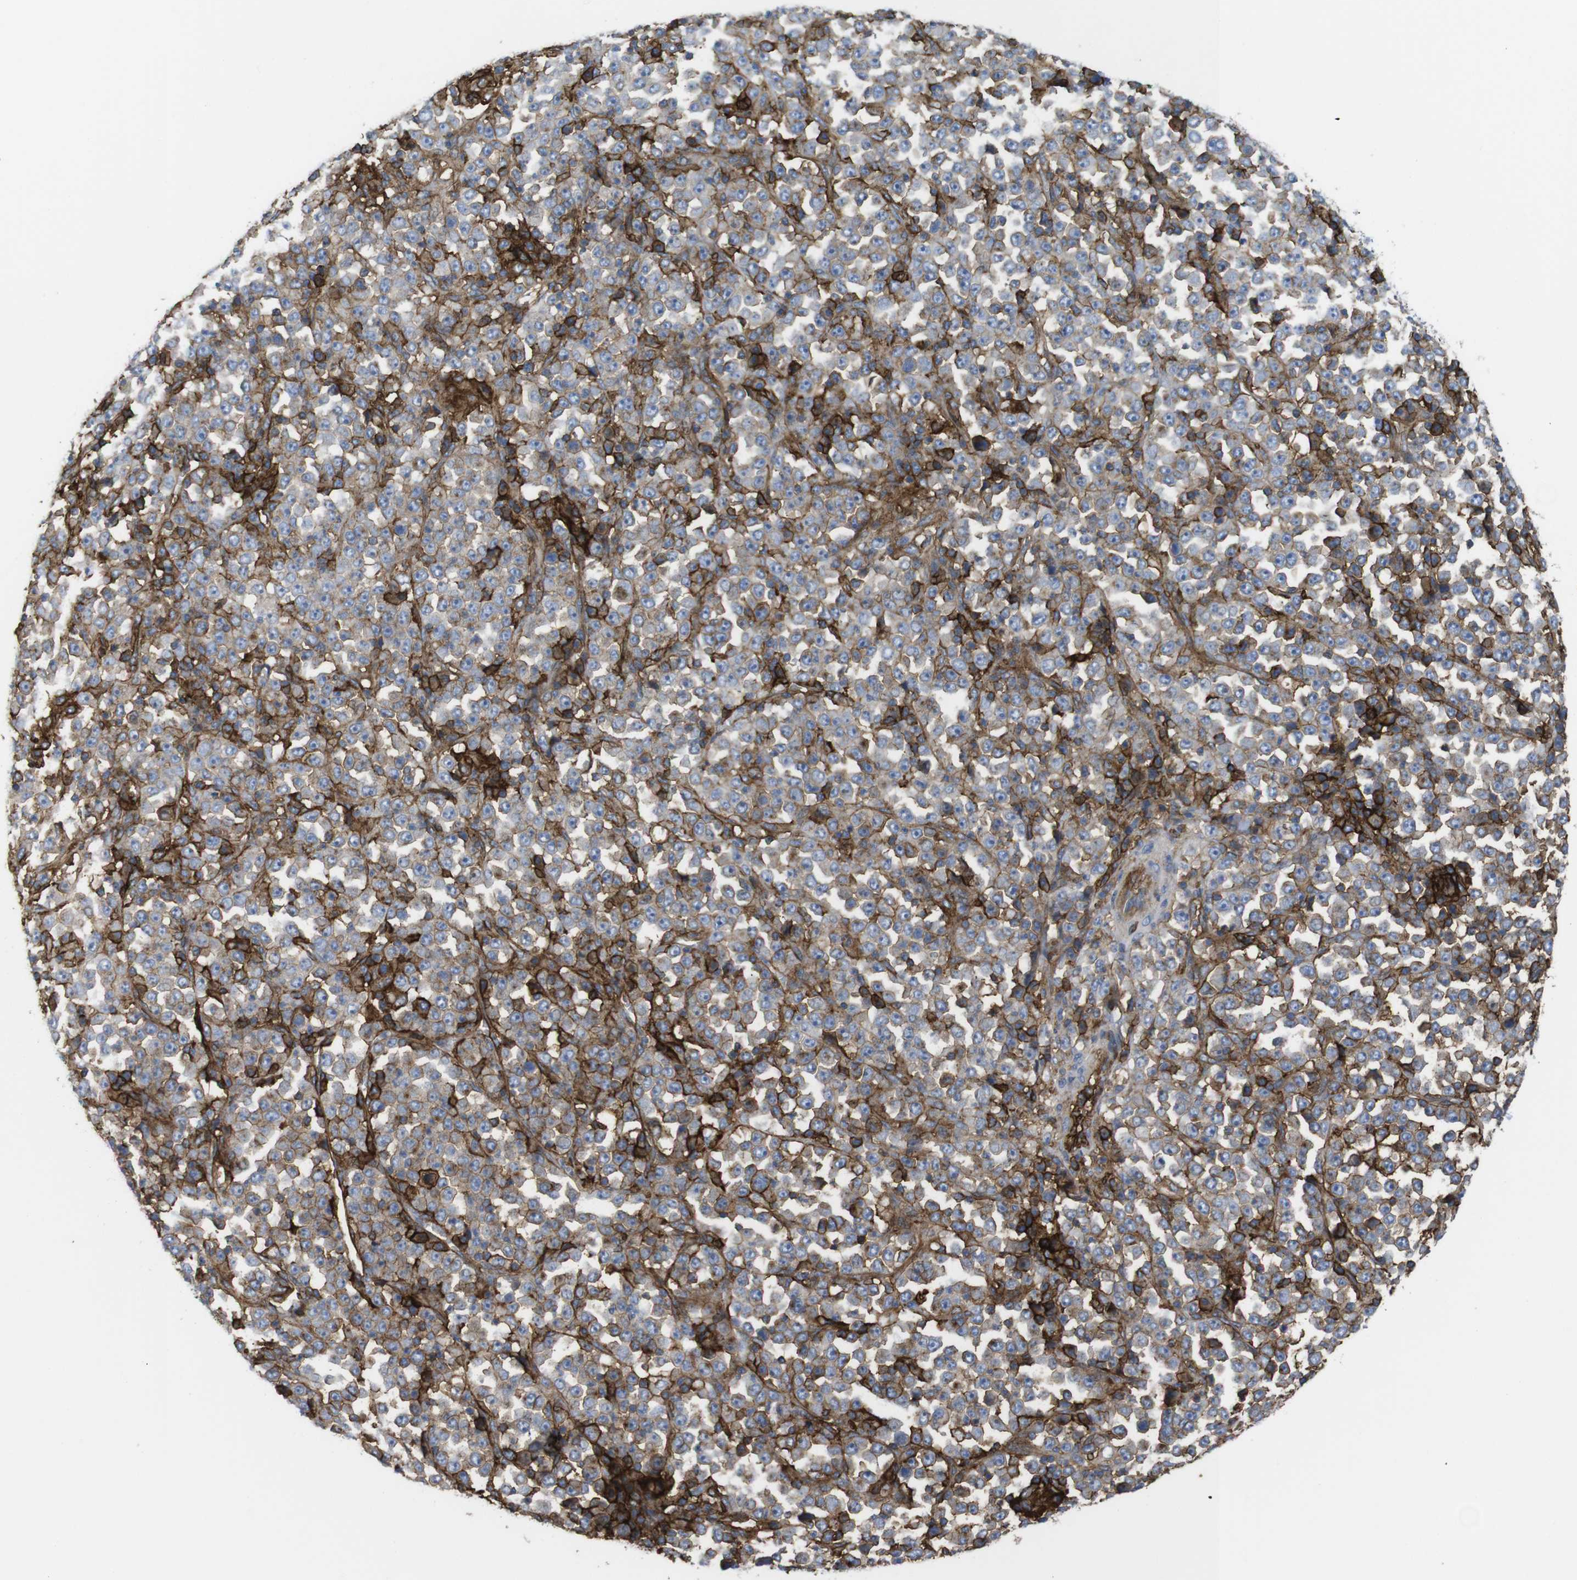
{"staining": {"intensity": "moderate", "quantity": "25%-75%", "location": "cytoplasmic/membranous"}, "tissue": "stomach cancer", "cell_type": "Tumor cells", "image_type": "cancer", "snomed": [{"axis": "morphology", "description": "Normal tissue, NOS"}, {"axis": "morphology", "description": "Adenocarcinoma, NOS"}, {"axis": "topography", "description": "Stomach, upper"}, {"axis": "topography", "description": "Stomach"}], "caption": "Immunohistochemistry of human stomach cancer (adenocarcinoma) demonstrates medium levels of moderate cytoplasmic/membranous staining in about 25%-75% of tumor cells.", "gene": "CCR6", "patient": {"sex": "male", "age": 59}}